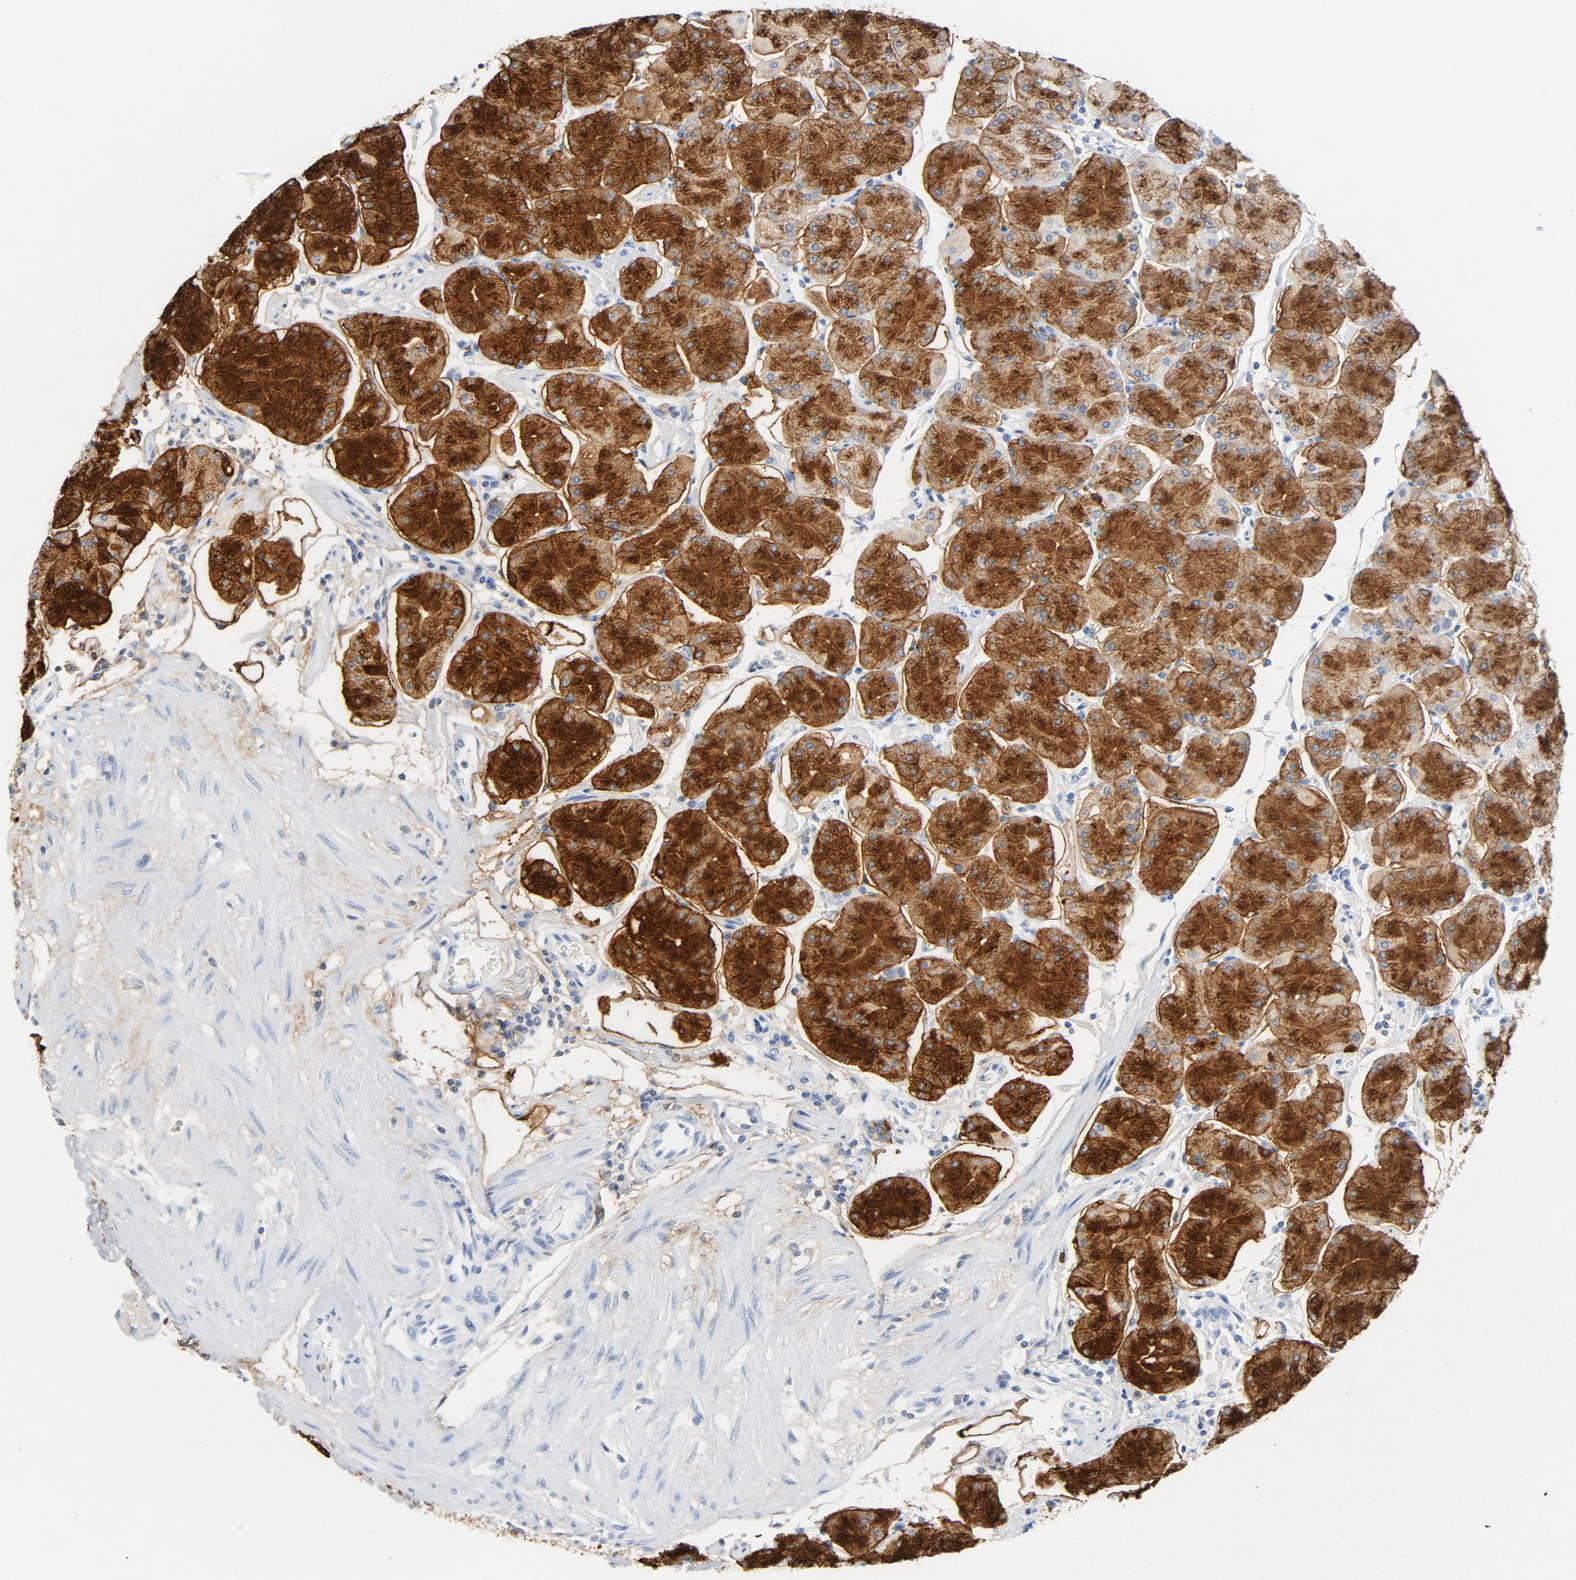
{"staining": {"intensity": "strong", "quantity": "25%-75%", "location": "cytoplasmic/membranous"}, "tissue": "stomach", "cell_type": "Glandular cells", "image_type": "normal", "snomed": [{"axis": "morphology", "description": "Normal tissue, NOS"}, {"axis": "topography", "description": "Stomach, upper"}, {"axis": "topography", "description": "Stomach"}], "caption": "Unremarkable stomach displays strong cytoplasmic/membranous expression in about 25%-75% of glandular cells.", "gene": "PTPRB", "patient": {"sex": "male", "age": 76}}